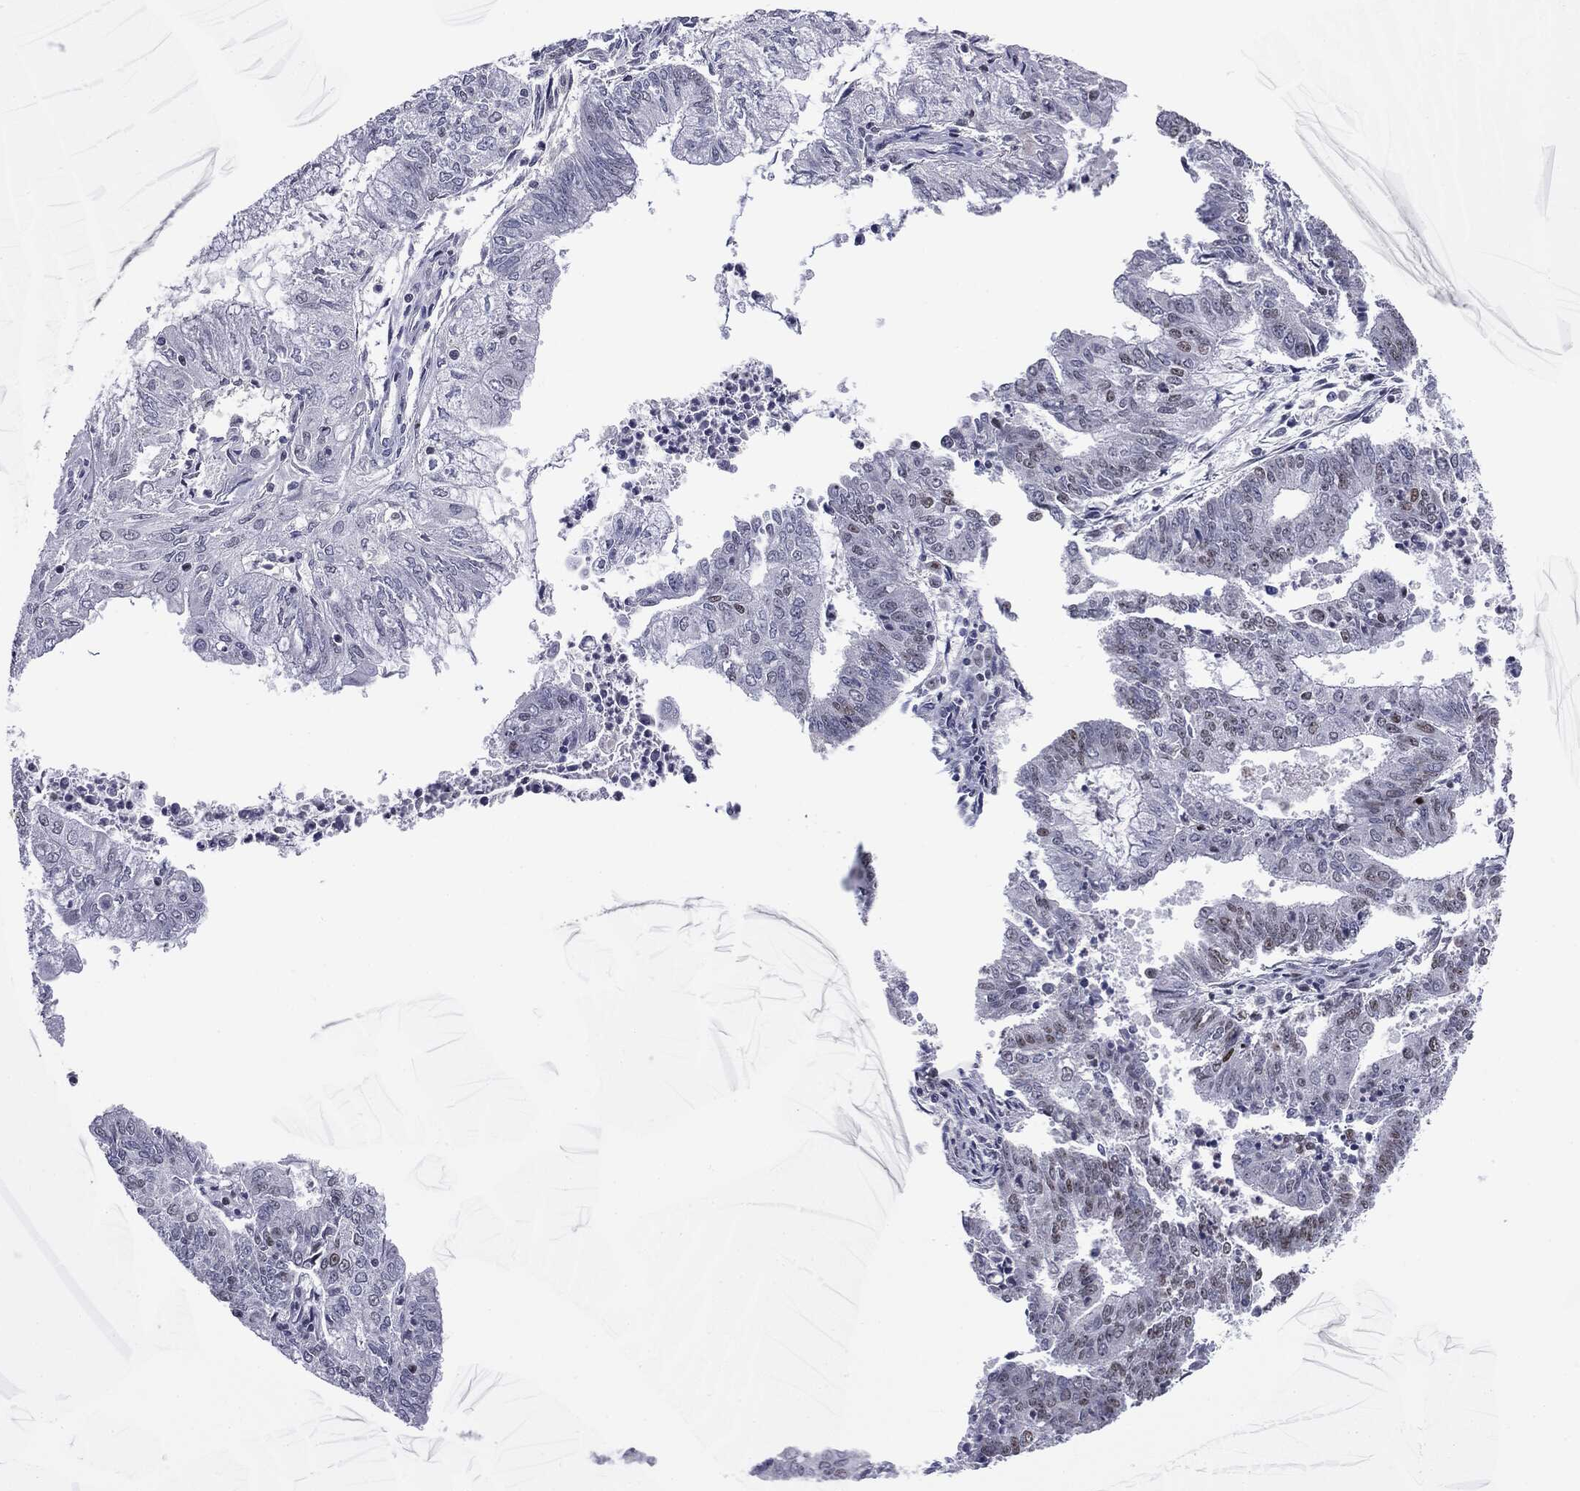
{"staining": {"intensity": "strong", "quantity": "<25%", "location": "nuclear"}, "tissue": "endometrial cancer", "cell_type": "Tumor cells", "image_type": "cancer", "snomed": [{"axis": "morphology", "description": "Adenocarcinoma, NOS"}, {"axis": "topography", "description": "Endometrium"}], "caption": "The histopathology image demonstrates a brown stain indicating the presence of a protein in the nuclear of tumor cells in adenocarcinoma (endometrial).", "gene": "MDC1", "patient": {"sex": "female", "age": 61}}